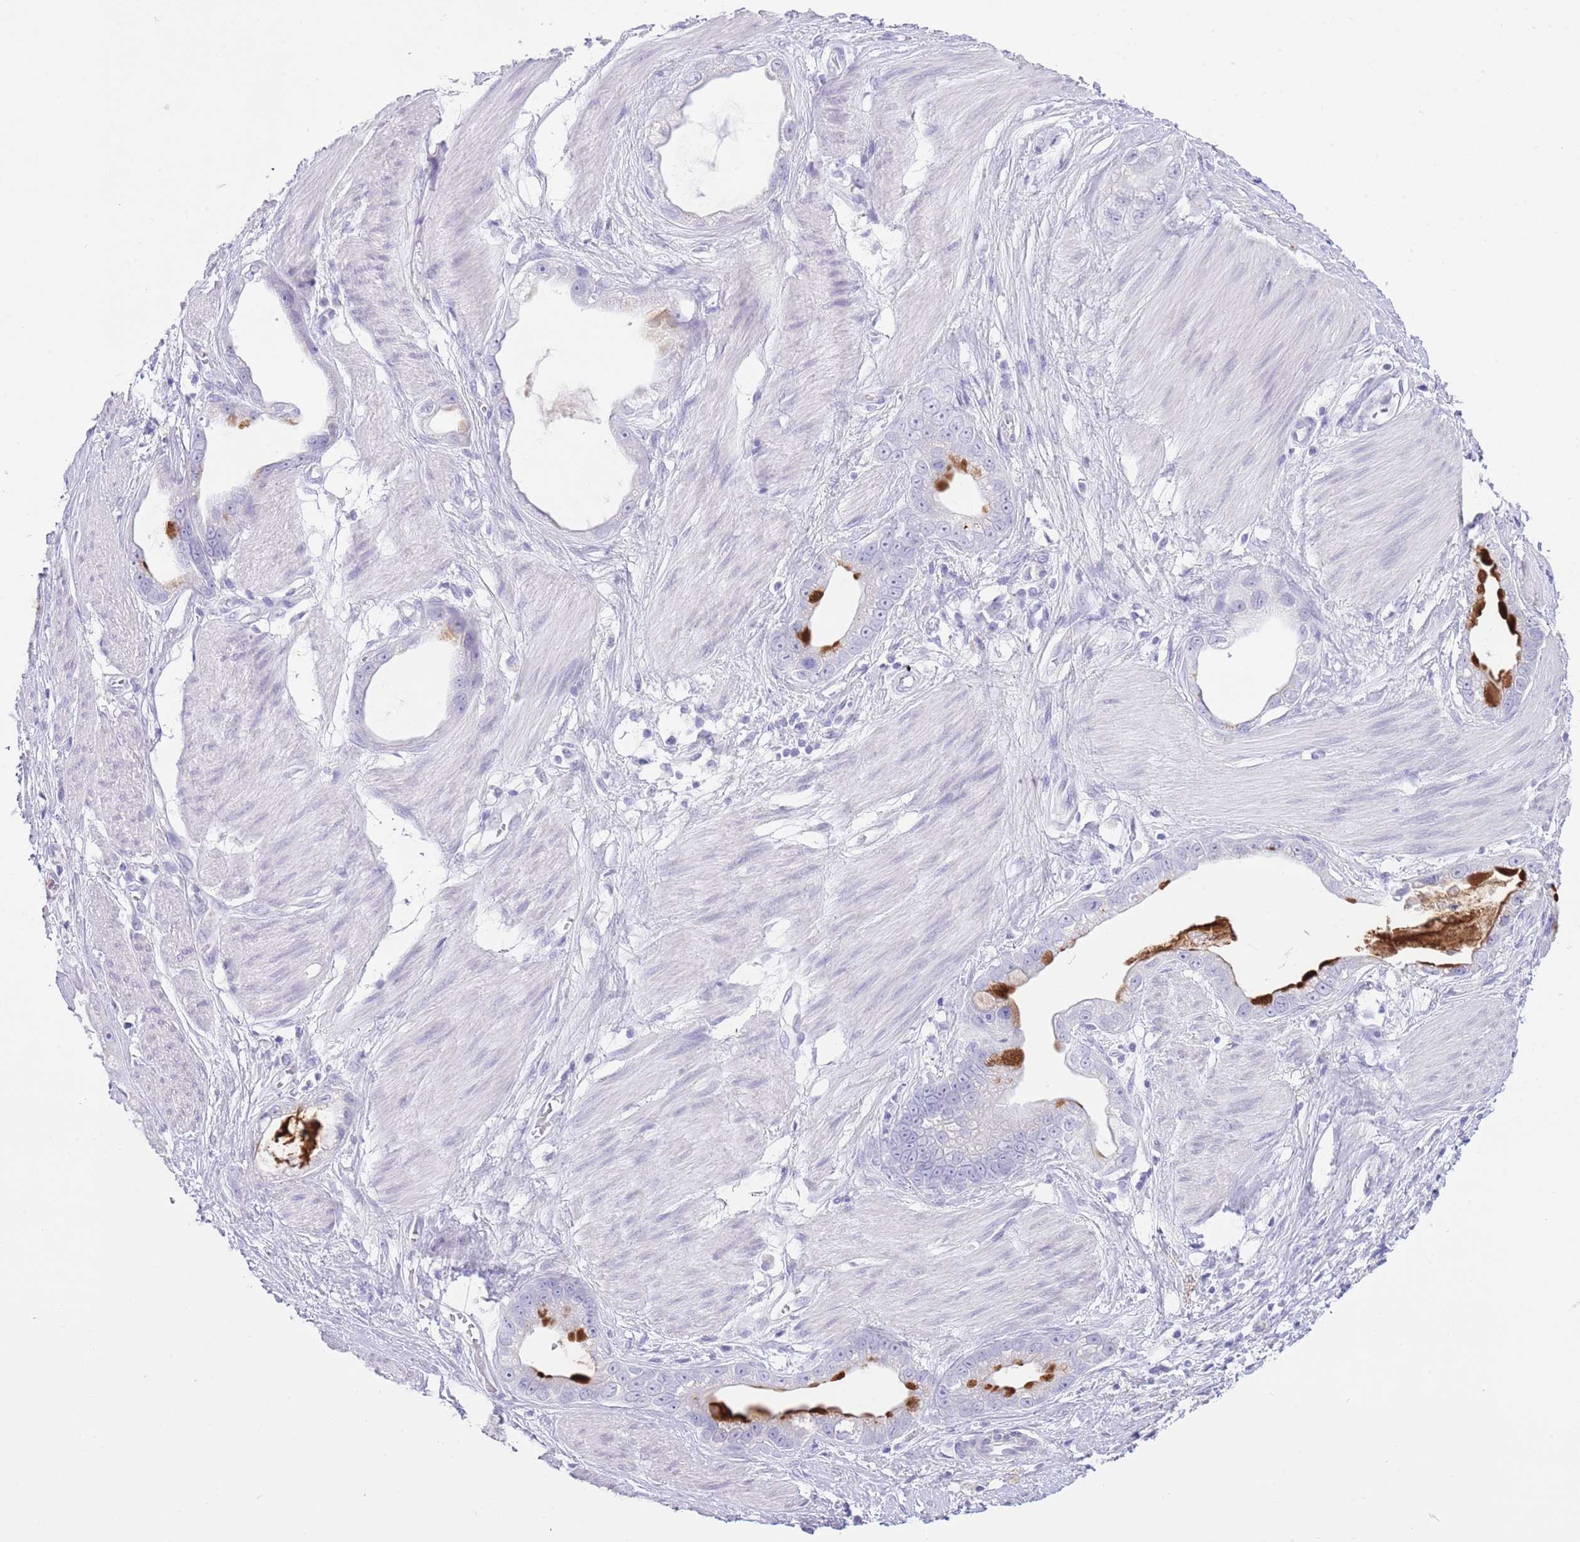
{"staining": {"intensity": "strong", "quantity": "<25%", "location": "cytoplasmic/membranous"}, "tissue": "stomach cancer", "cell_type": "Tumor cells", "image_type": "cancer", "snomed": [{"axis": "morphology", "description": "Adenocarcinoma, NOS"}, {"axis": "topography", "description": "Stomach"}], "caption": "Approximately <25% of tumor cells in human adenocarcinoma (stomach) exhibit strong cytoplasmic/membranous protein staining as visualized by brown immunohistochemical staining.", "gene": "OR2Z1", "patient": {"sex": "male", "age": 55}}